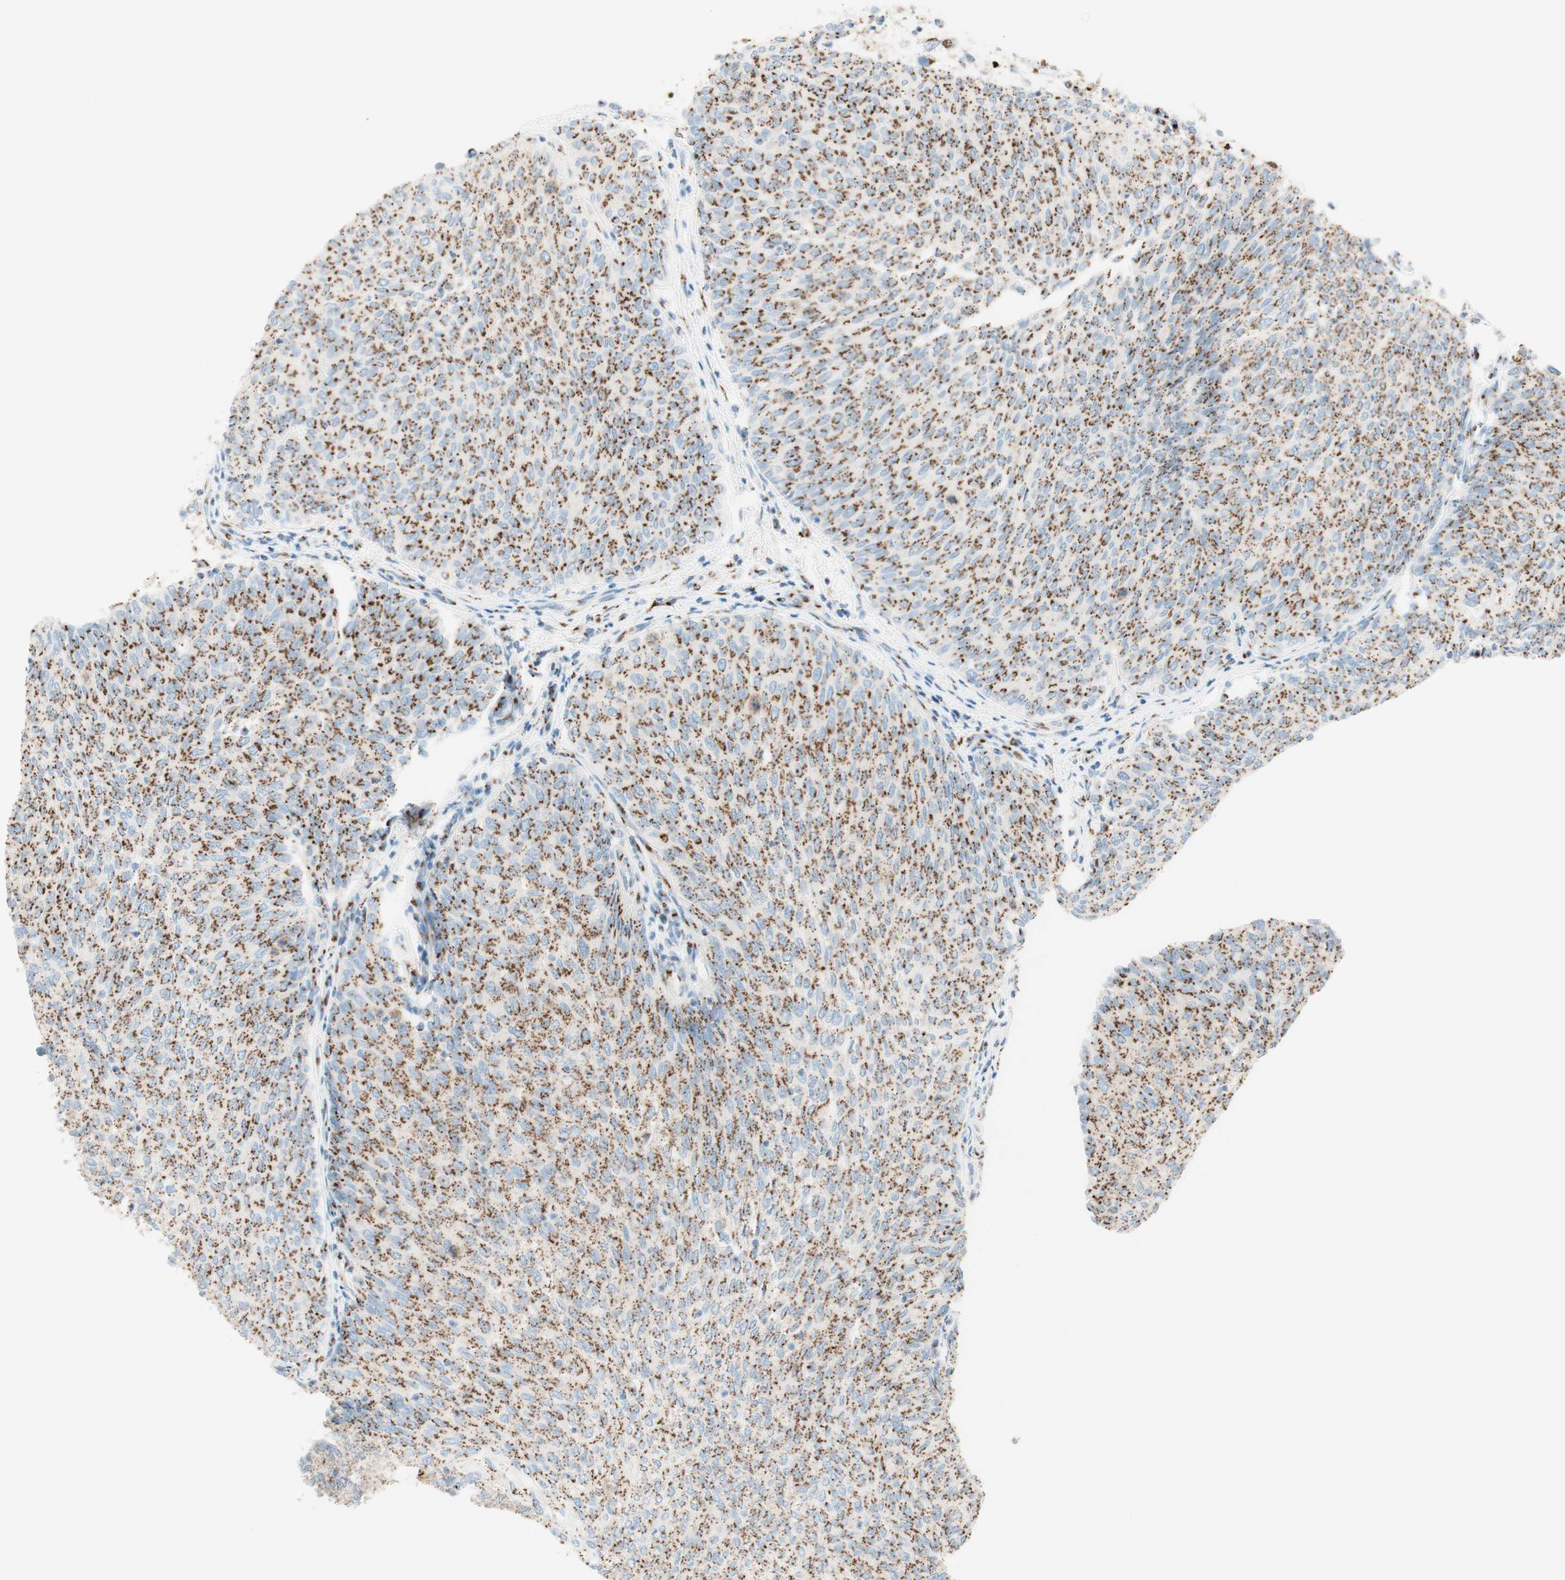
{"staining": {"intensity": "strong", "quantity": ">75%", "location": "cytoplasmic/membranous"}, "tissue": "urothelial cancer", "cell_type": "Tumor cells", "image_type": "cancer", "snomed": [{"axis": "morphology", "description": "Urothelial carcinoma, Low grade"}, {"axis": "topography", "description": "Urinary bladder"}], "caption": "Strong cytoplasmic/membranous protein expression is identified in approximately >75% of tumor cells in urothelial carcinoma (low-grade). Immunohistochemistry (ihc) stains the protein in brown and the nuclei are stained blue.", "gene": "GOLGB1", "patient": {"sex": "female", "age": 79}}